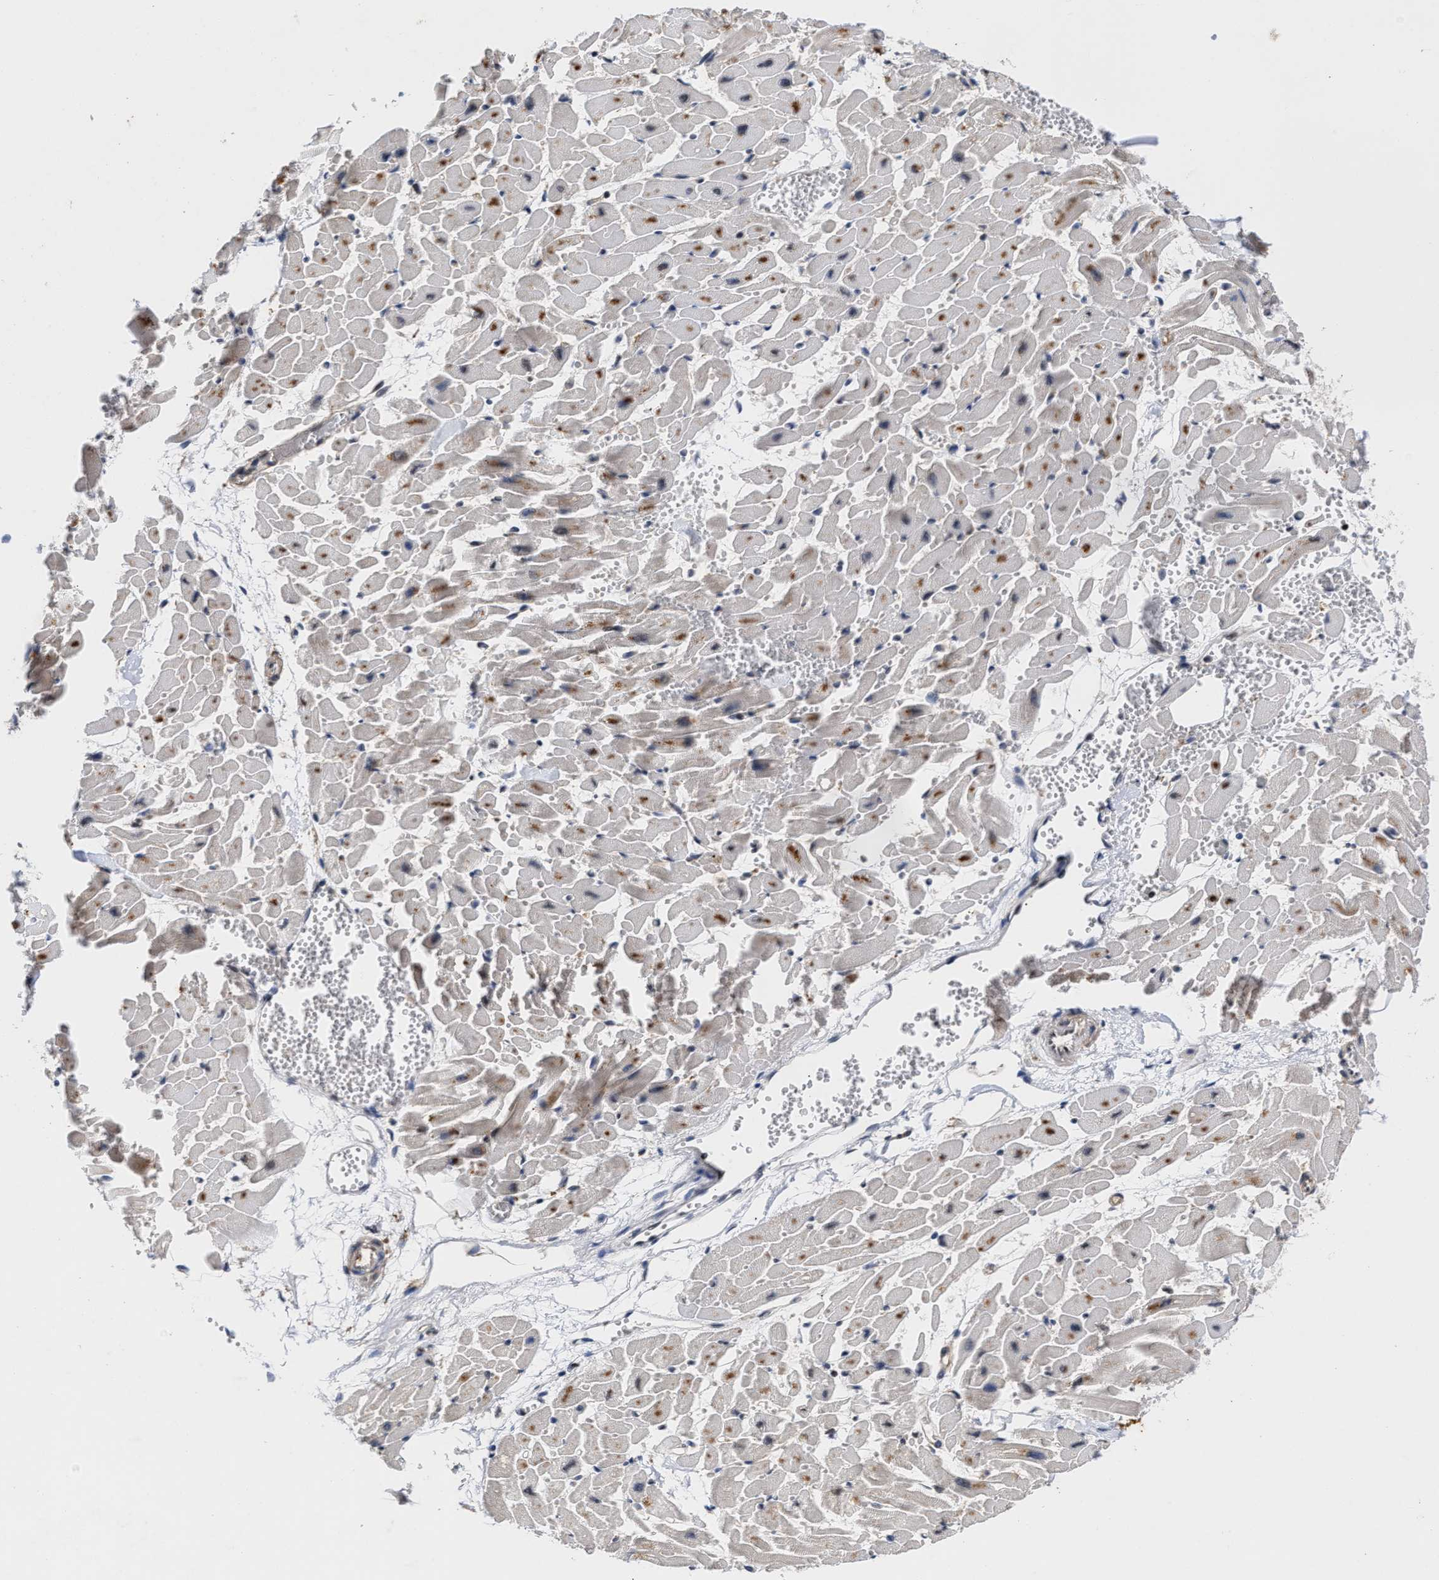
{"staining": {"intensity": "moderate", "quantity": "25%-75%", "location": "cytoplasmic/membranous"}, "tissue": "heart muscle", "cell_type": "Cardiomyocytes", "image_type": "normal", "snomed": [{"axis": "morphology", "description": "Normal tissue, NOS"}, {"axis": "topography", "description": "Heart"}], "caption": "A medium amount of moderate cytoplasmic/membranous expression is present in approximately 25%-75% of cardiomyocytes in unremarkable heart muscle. The staining was performed using DAB, with brown indicating positive protein expression. Nuclei are stained blue with hematoxylin.", "gene": "CLIP2", "patient": {"sex": "female", "age": 19}}